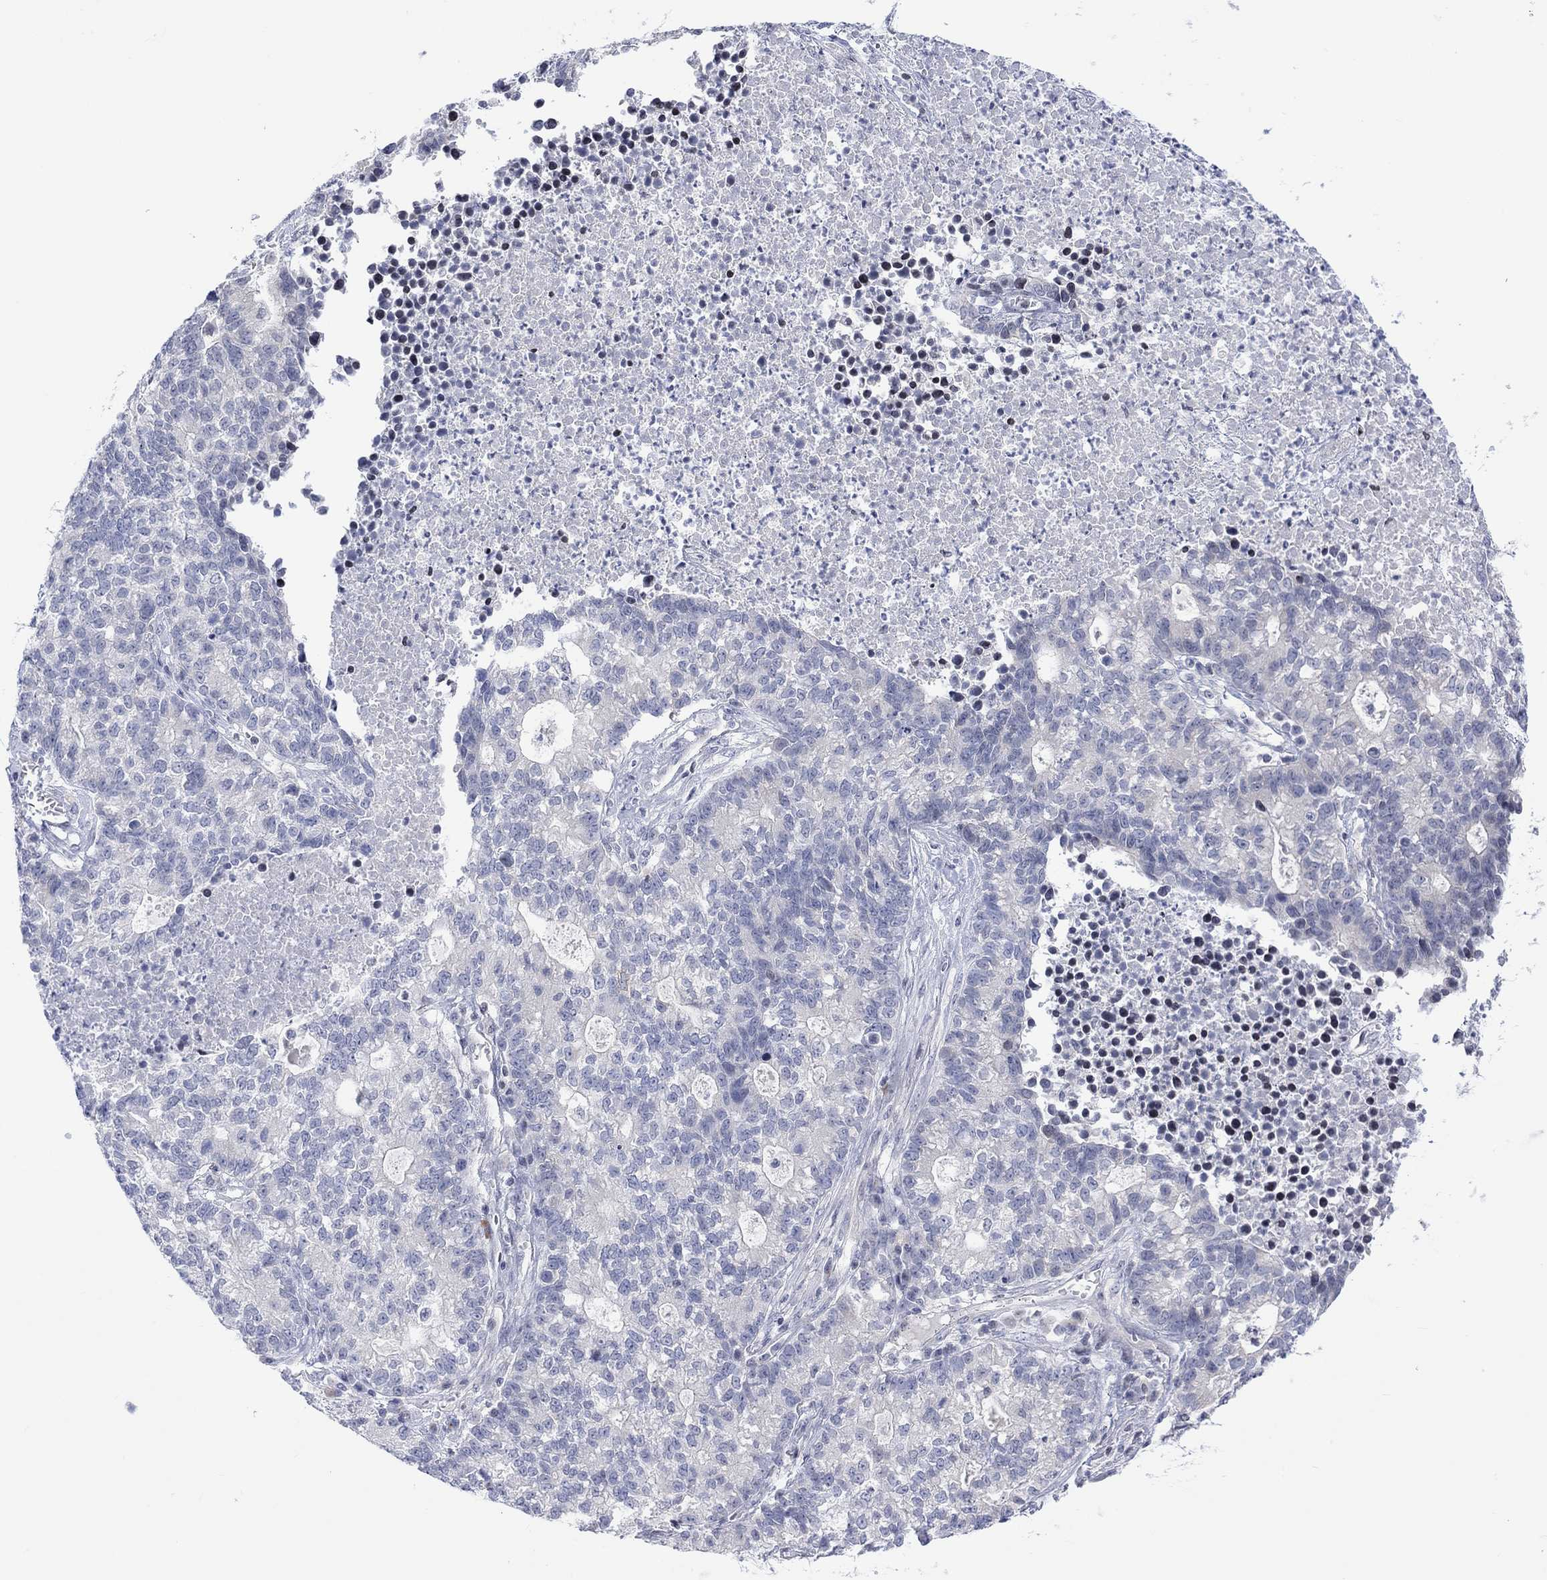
{"staining": {"intensity": "negative", "quantity": "none", "location": "none"}, "tissue": "lung cancer", "cell_type": "Tumor cells", "image_type": "cancer", "snomed": [{"axis": "morphology", "description": "Adenocarcinoma, NOS"}, {"axis": "topography", "description": "Lung"}], "caption": "Tumor cells are negative for protein expression in human lung cancer. (Stains: DAB immunohistochemistry (IHC) with hematoxylin counter stain, Microscopy: brightfield microscopy at high magnification).", "gene": "DCX", "patient": {"sex": "male", "age": 57}}